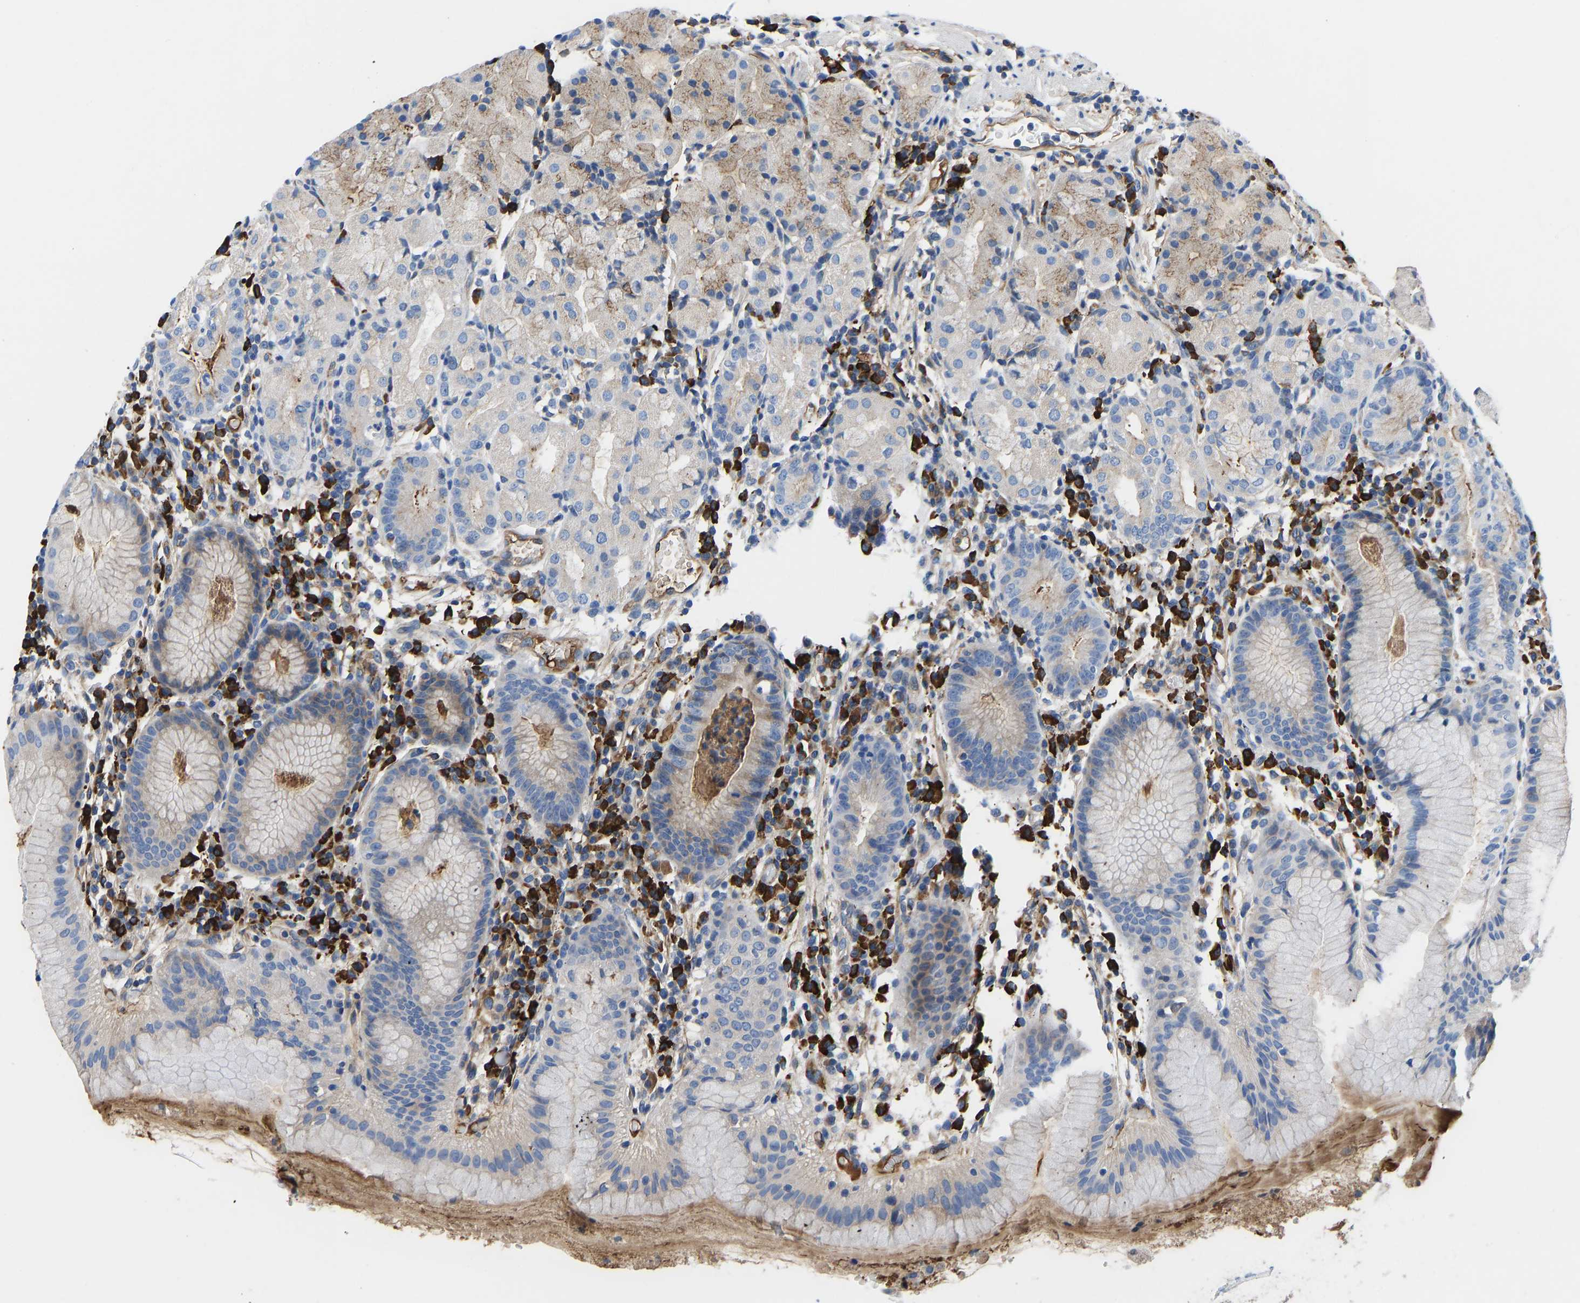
{"staining": {"intensity": "moderate", "quantity": "25%-75%", "location": "cytoplasmic/membranous"}, "tissue": "stomach", "cell_type": "Glandular cells", "image_type": "normal", "snomed": [{"axis": "morphology", "description": "Normal tissue, NOS"}, {"axis": "topography", "description": "Stomach"}, {"axis": "topography", "description": "Stomach, lower"}], "caption": "Stomach stained with immunohistochemistry displays moderate cytoplasmic/membranous expression in approximately 25%-75% of glandular cells.", "gene": "HSPG2", "patient": {"sex": "female", "age": 75}}